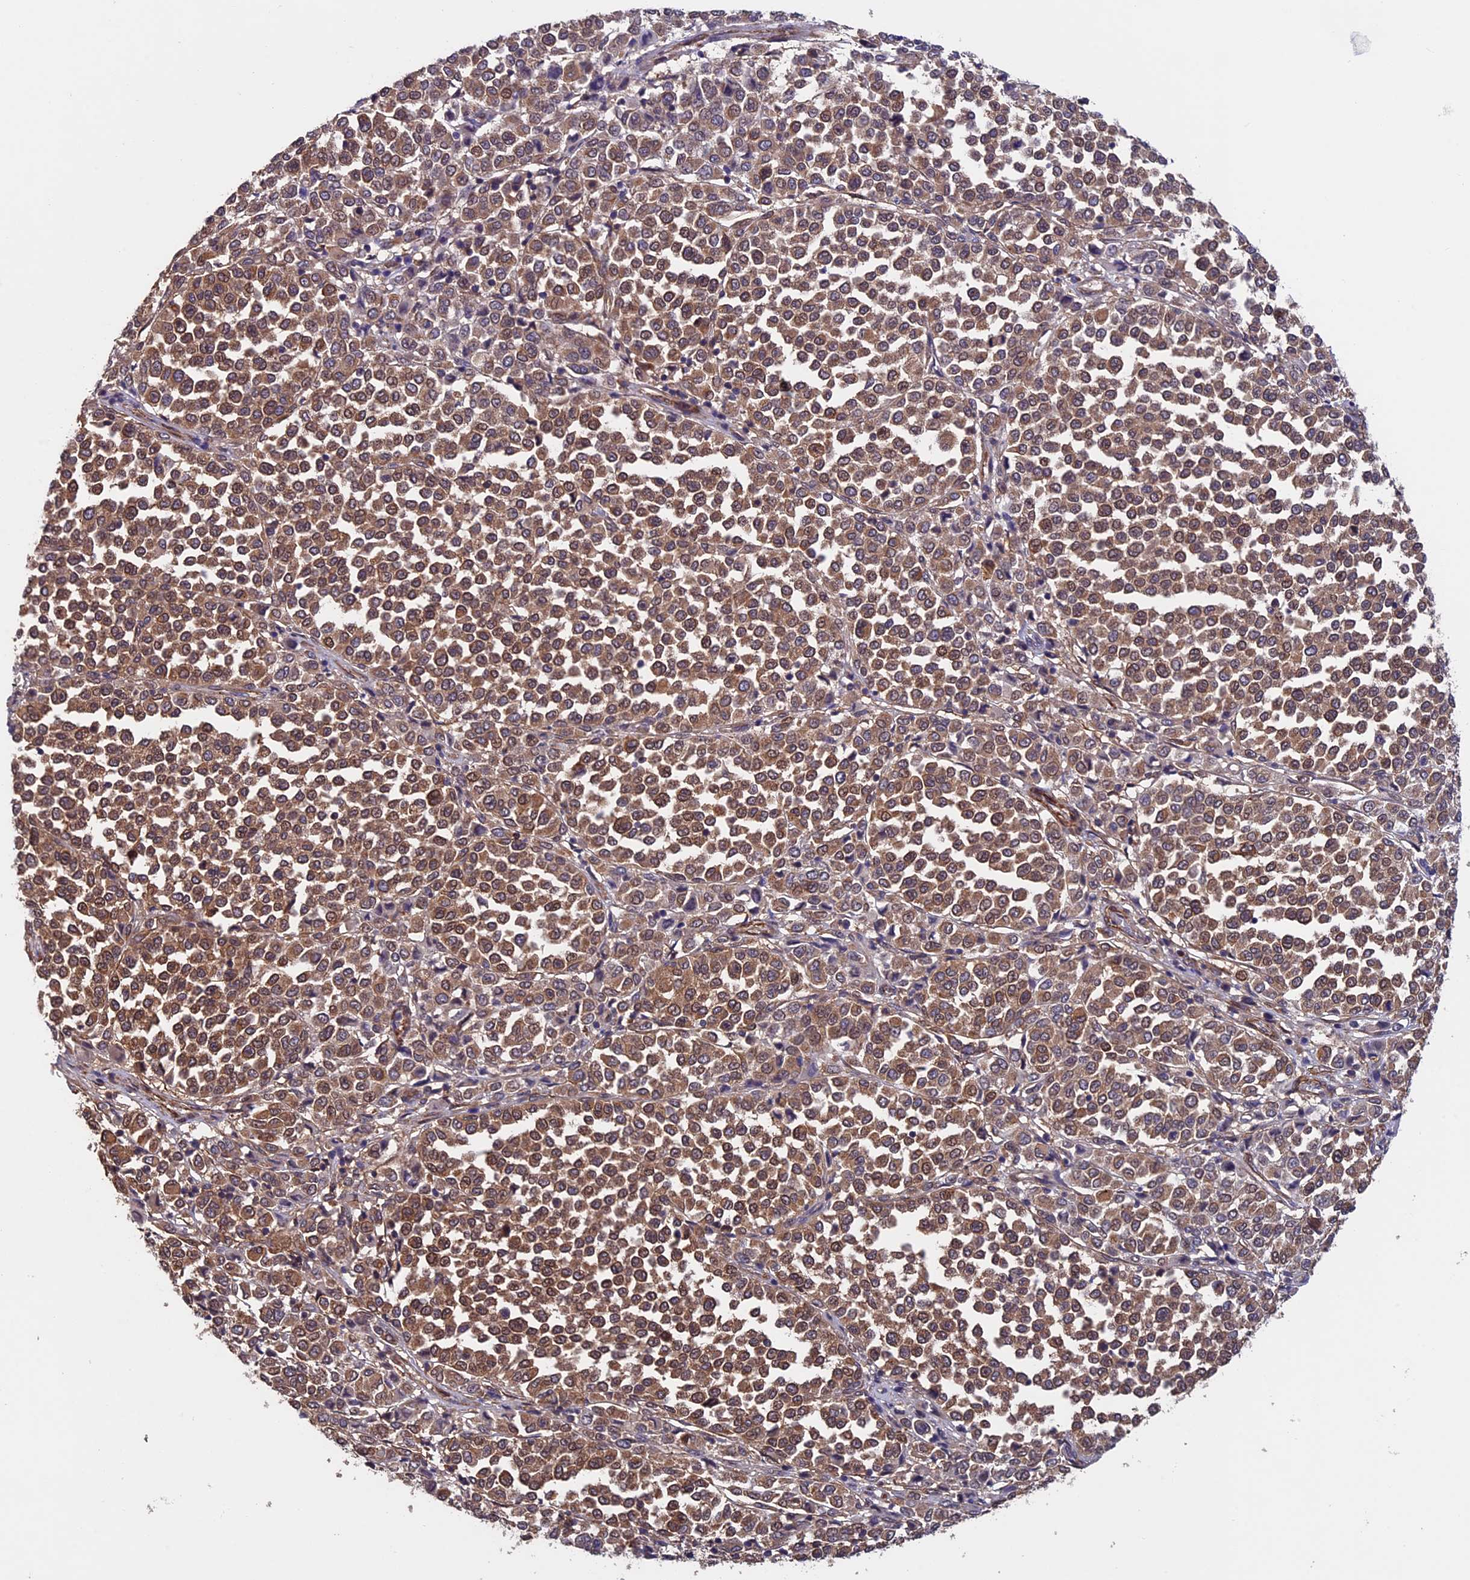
{"staining": {"intensity": "moderate", "quantity": ">75%", "location": "cytoplasmic/membranous"}, "tissue": "melanoma", "cell_type": "Tumor cells", "image_type": "cancer", "snomed": [{"axis": "morphology", "description": "Malignant melanoma, Metastatic site"}, {"axis": "topography", "description": "Pancreas"}], "caption": "The micrograph displays staining of melanoma, revealing moderate cytoplasmic/membranous protein staining (brown color) within tumor cells.", "gene": "SLC9A5", "patient": {"sex": "female", "age": 30}}